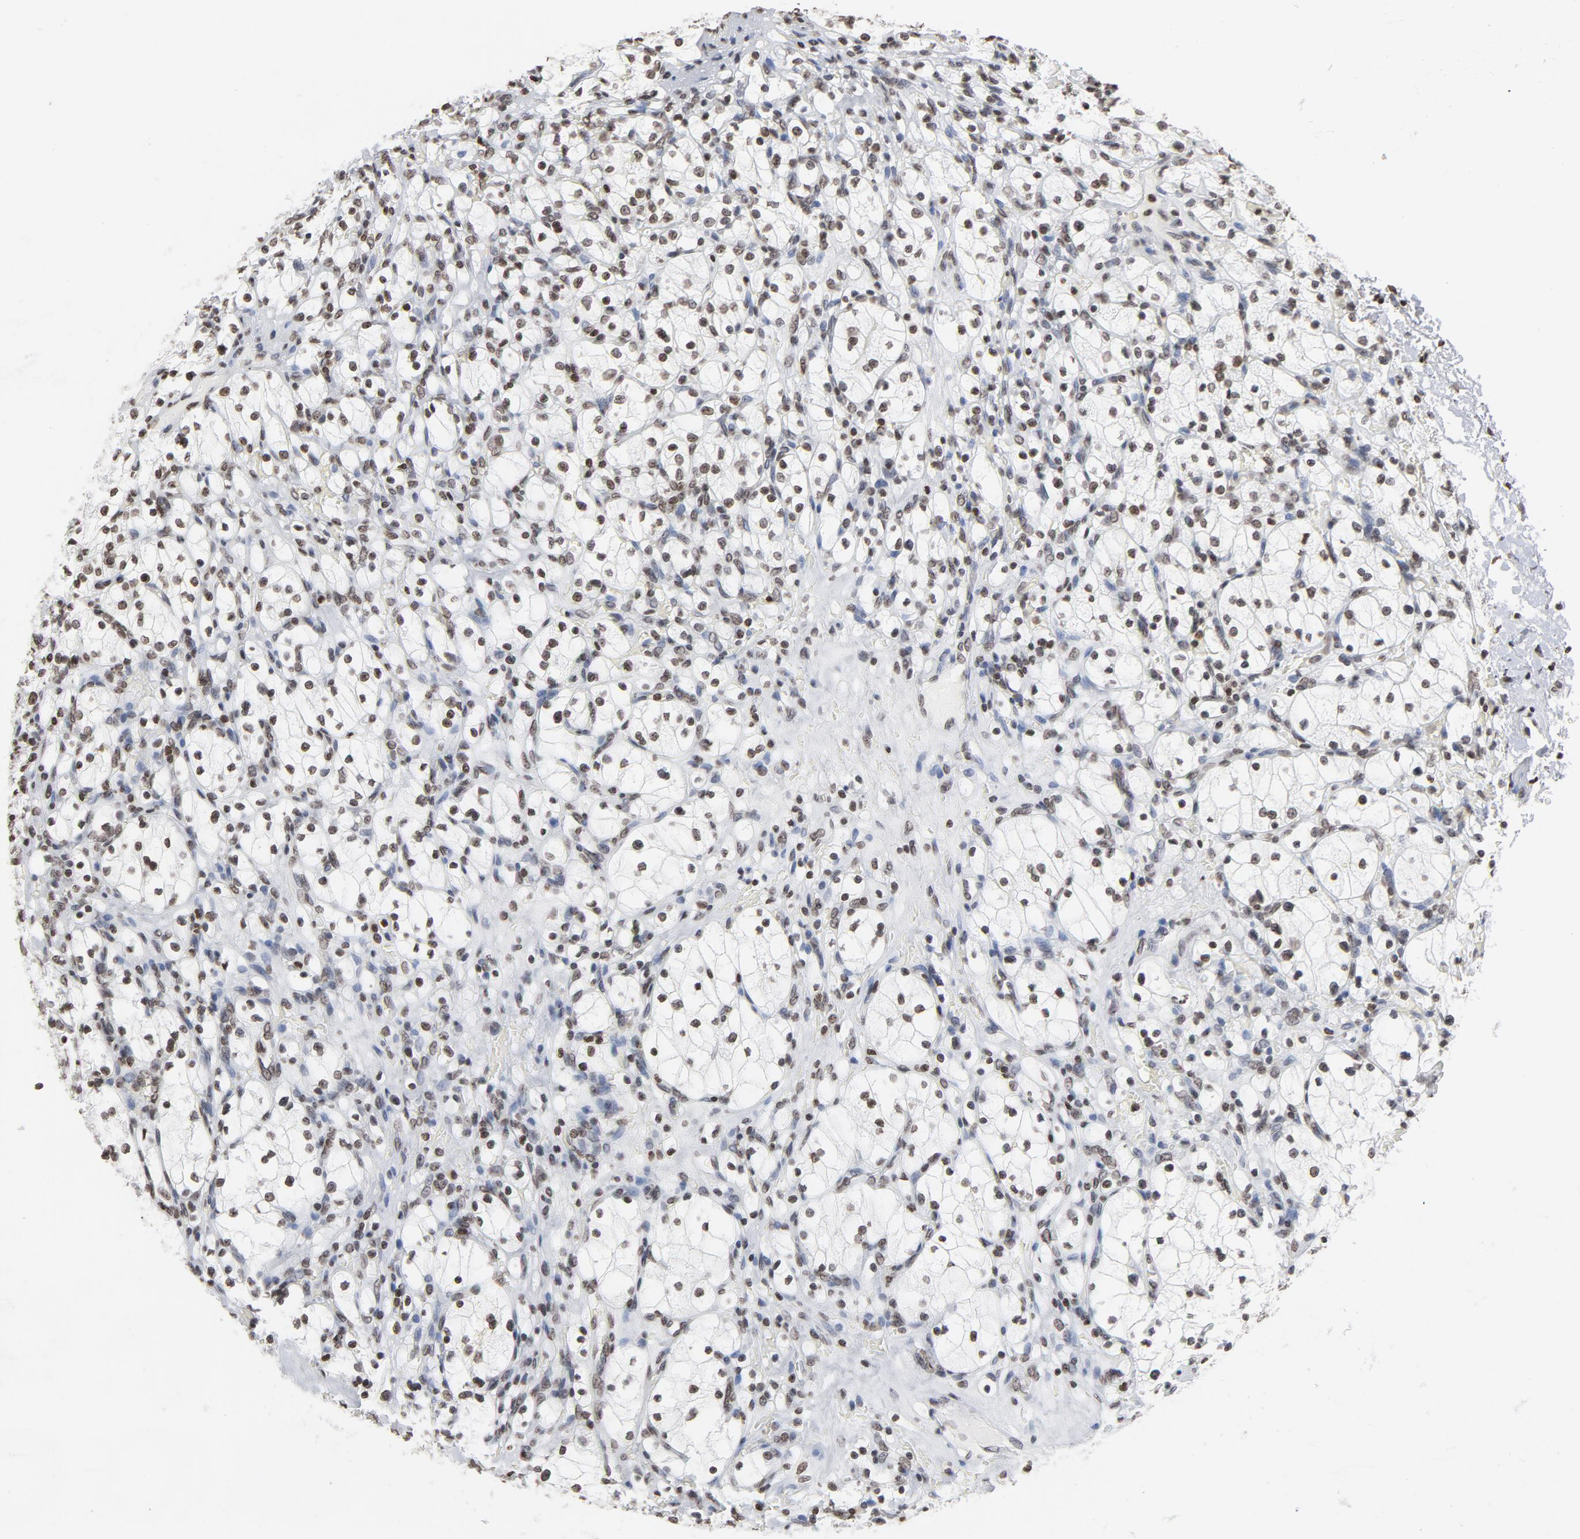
{"staining": {"intensity": "moderate", "quantity": ">75%", "location": "nuclear"}, "tissue": "renal cancer", "cell_type": "Tumor cells", "image_type": "cancer", "snomed": [{"axis": "morphology", "description": "Adenocarcinoma, NOS"}, {"axis": "topography", "description": "Kidney"}], "caption": "Protein staining displays moderate nuclear expression in about >75% of tumor cells in adenocarcinoma (renal).", "gene": "H2AC12", "patient": {"sex": "female", "age": 83}}